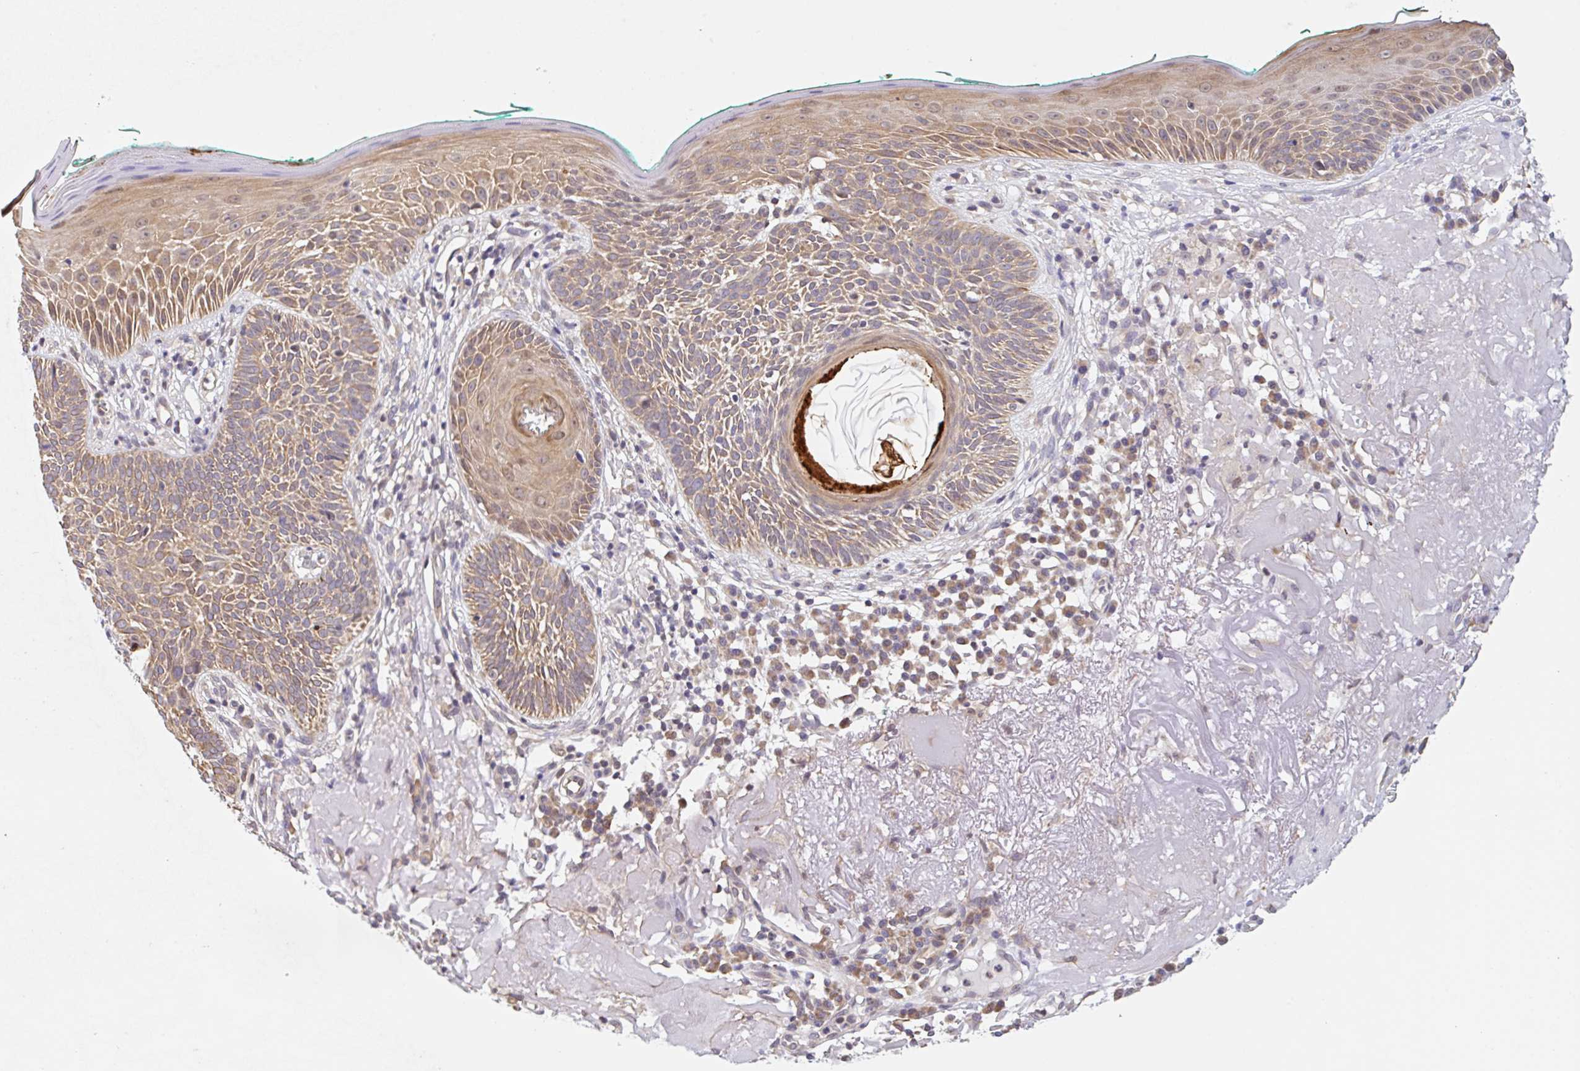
{"staining": {"intensity": "moderate", "quantity": ">75%", "location": "cytoplasmic/membranous"}, "tissue": "skin cancer", "cell_type": "Tumor cells", "image_type": "cancer", "snomed": [{"axis": "morphology", "description": "Basal cell carcinoma"}, {"axis": "topography", "description": "Skin"}], "caption": "Skin cancer (basal cell carcinoma) stained with immunohistochemistry displays moderate cytoplasmic/membranous positivity in about >75% of tumor cells.", "gene": "TBPL2", "patient": {"sex": "male", "age": 68}}